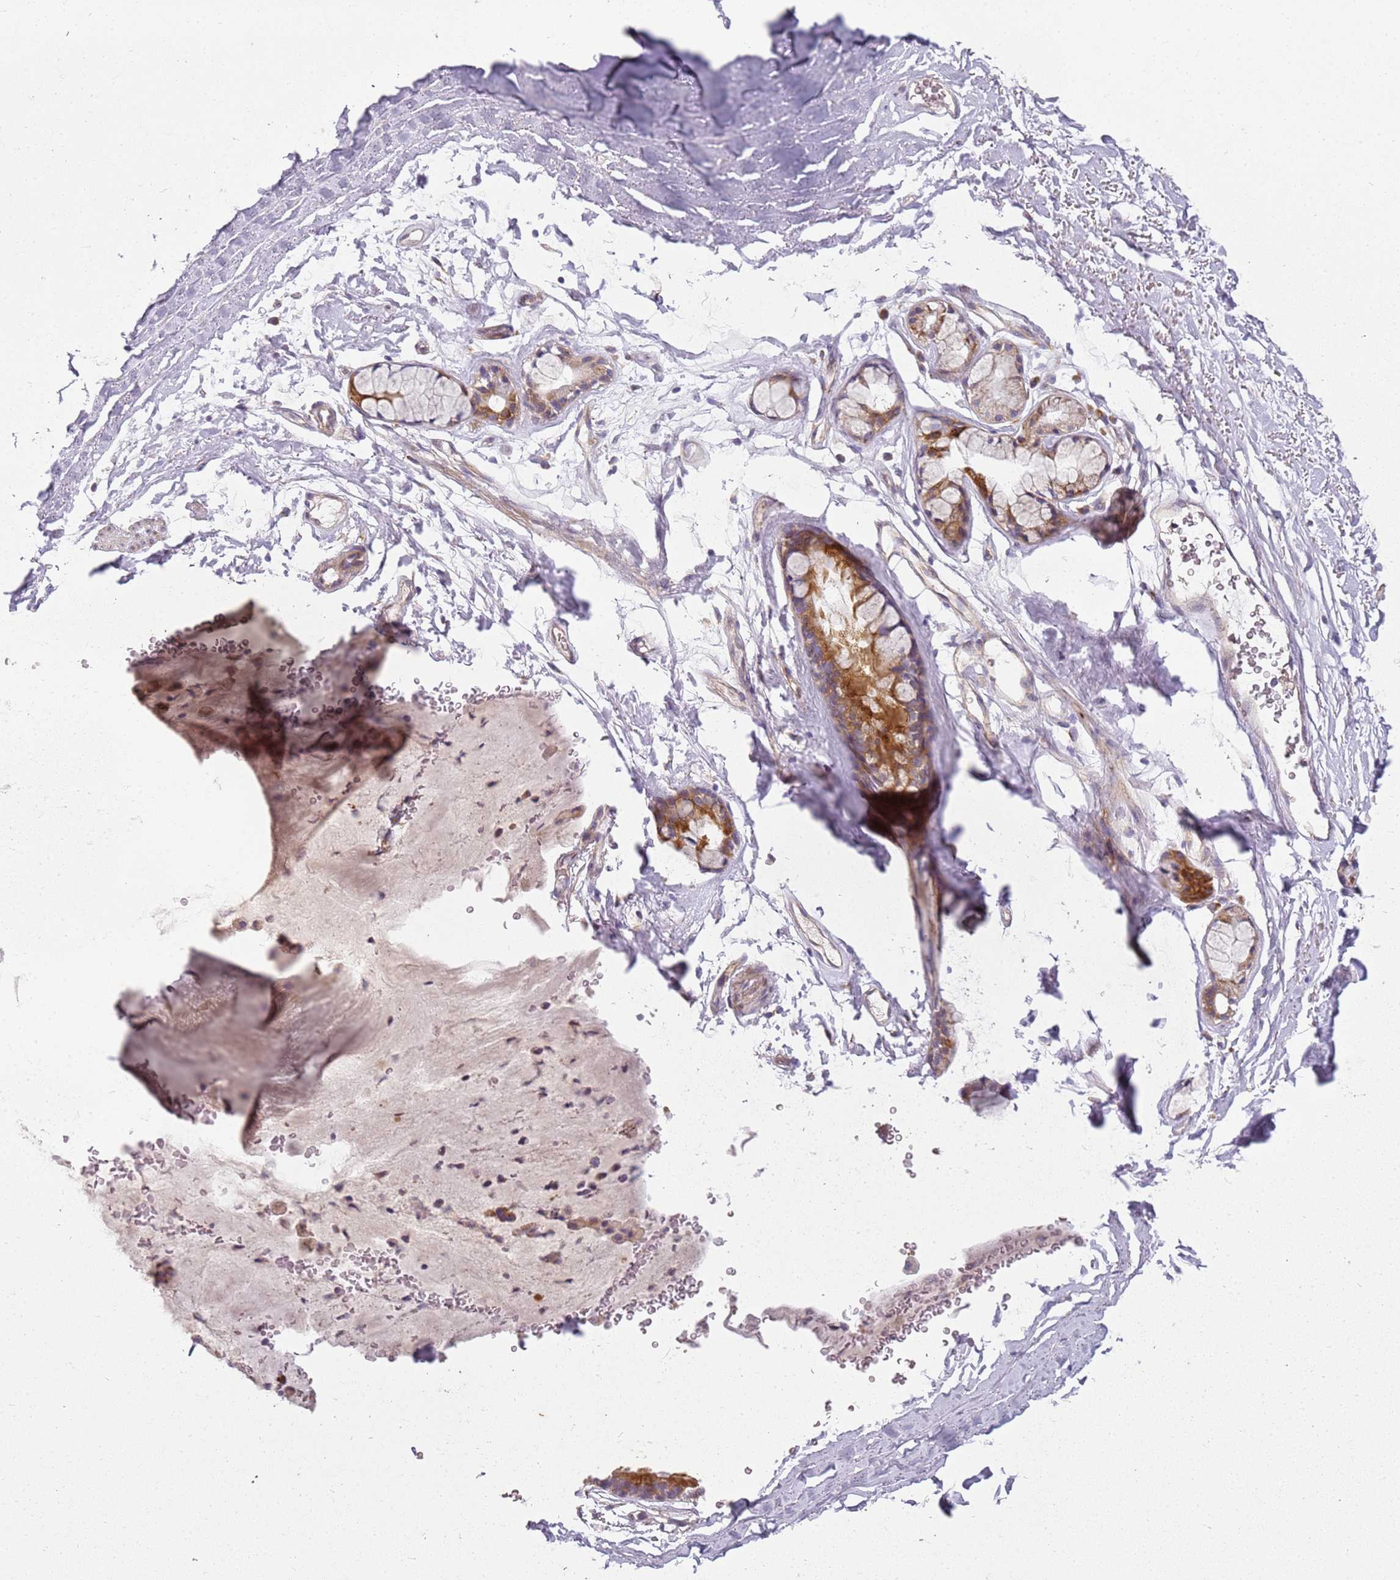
{"staining": {"intensity": "negative", "quantity": "none", "location": "none"}, "tissue": "adipose tissue", "cell_type": "Adipocytes", "image_type": "normal", "snomed": [{"axis": "morphology", "description": "Normal tissue, NOS"}, {"axis": "topography", "description": "Lymph node"}, {"axis": "topography", "description": "Bronchus"}], "caption": "Immunohistochemistry (IHC) histopathology image of normal adipose tissue stained for a protein (brown), which reveals no expression in adipocytes.", "gene": "TMEM200C", "patient": {"sex": "male", "age": 63}}